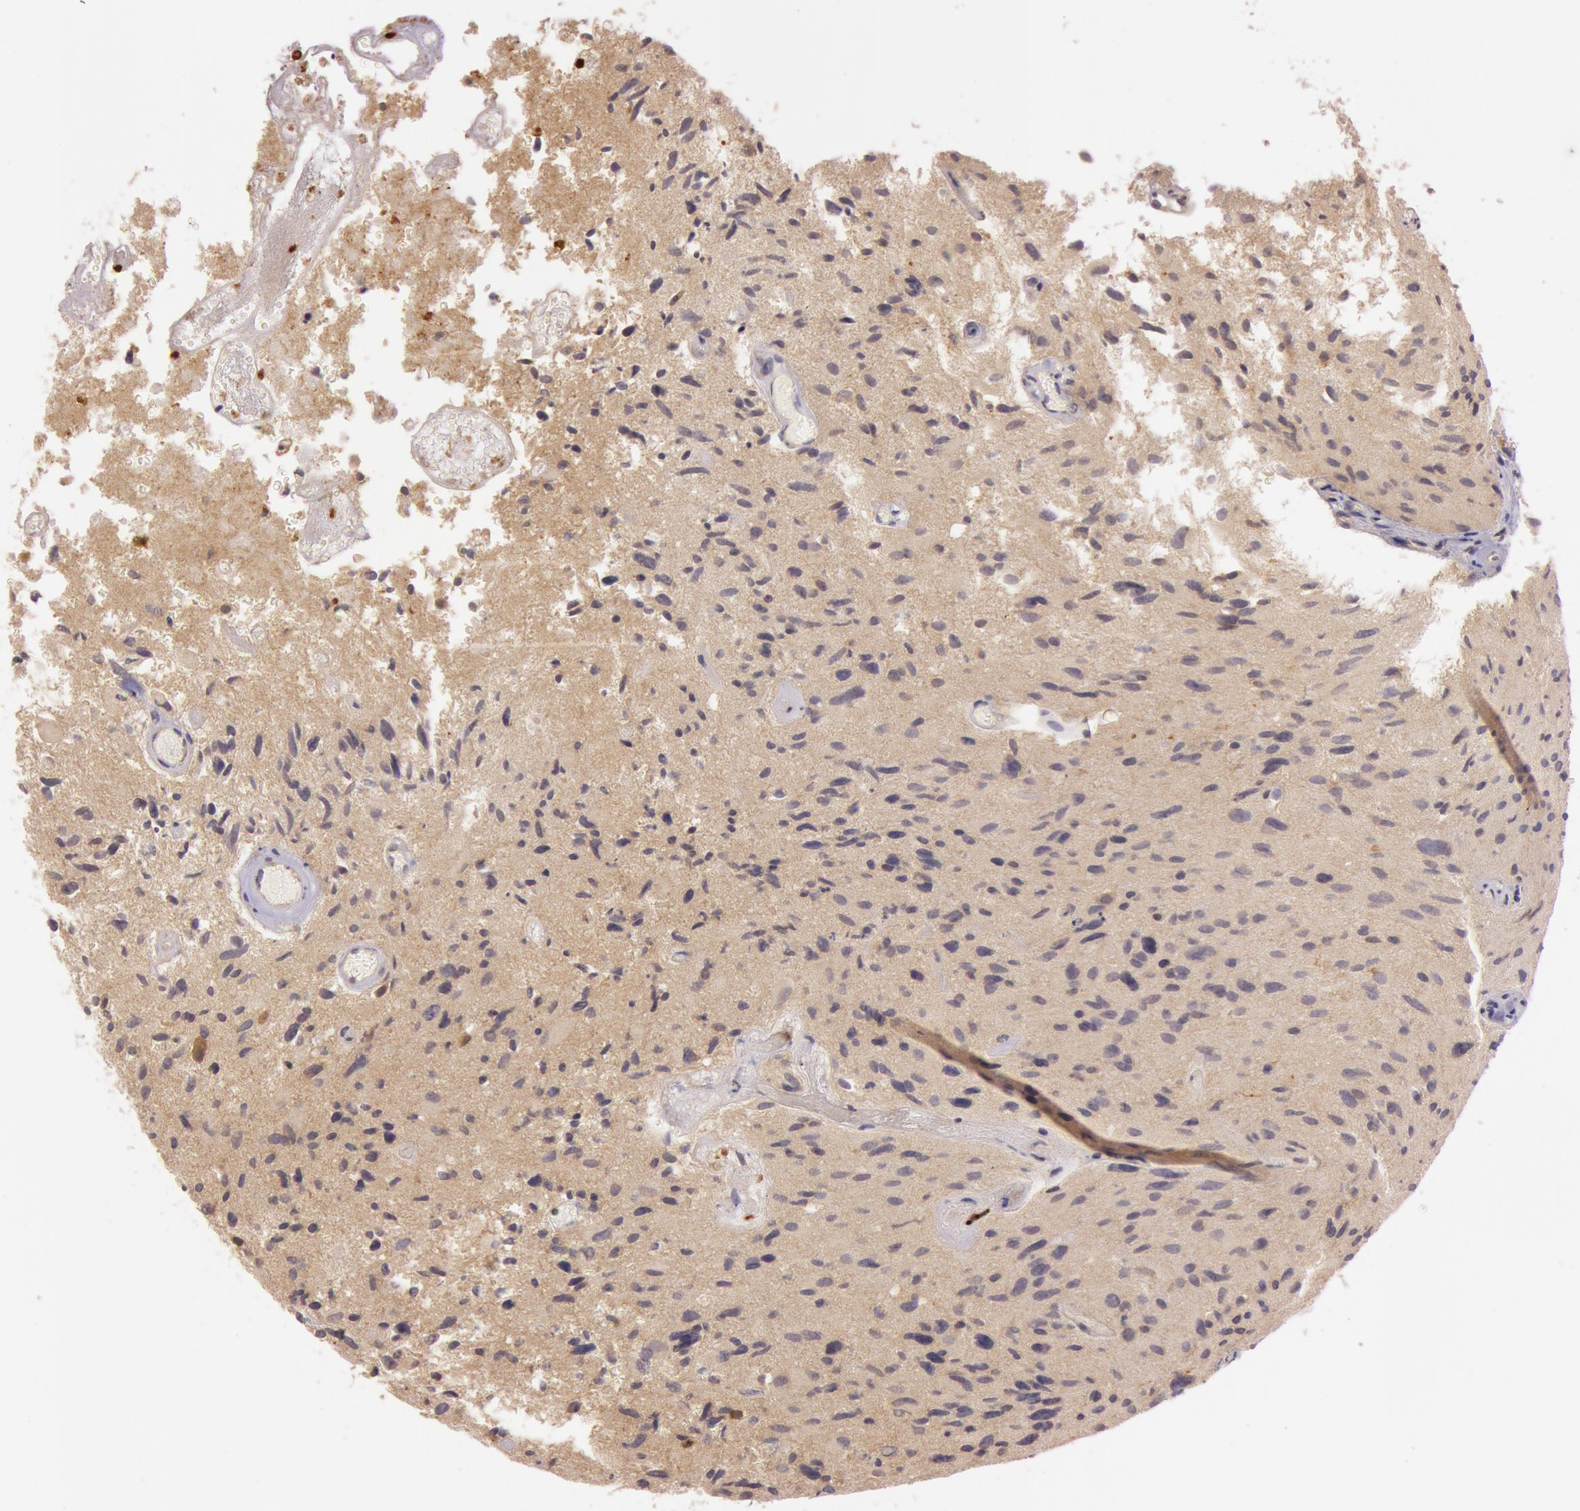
{"staining": {"intensity": "moderate", "quantity": ">75%", "location": "cytoplasmic/membranous"}, "tissue": "glioma", "cell_type": "Tumor cells", "image_type": "cancer", "snomed": [{"axis": "morphology", "description": "Glioma, malignant, High grade"}, {"axis": "topography", "description": "Brain"}], "caption": "A brown stain labels moderate cytoplasmic/membranous staining of a protein in high-grade glioma (malignant) tumor cells.", "gene": "ATG2B", "patient": {"sex": "male", "age": 69}}